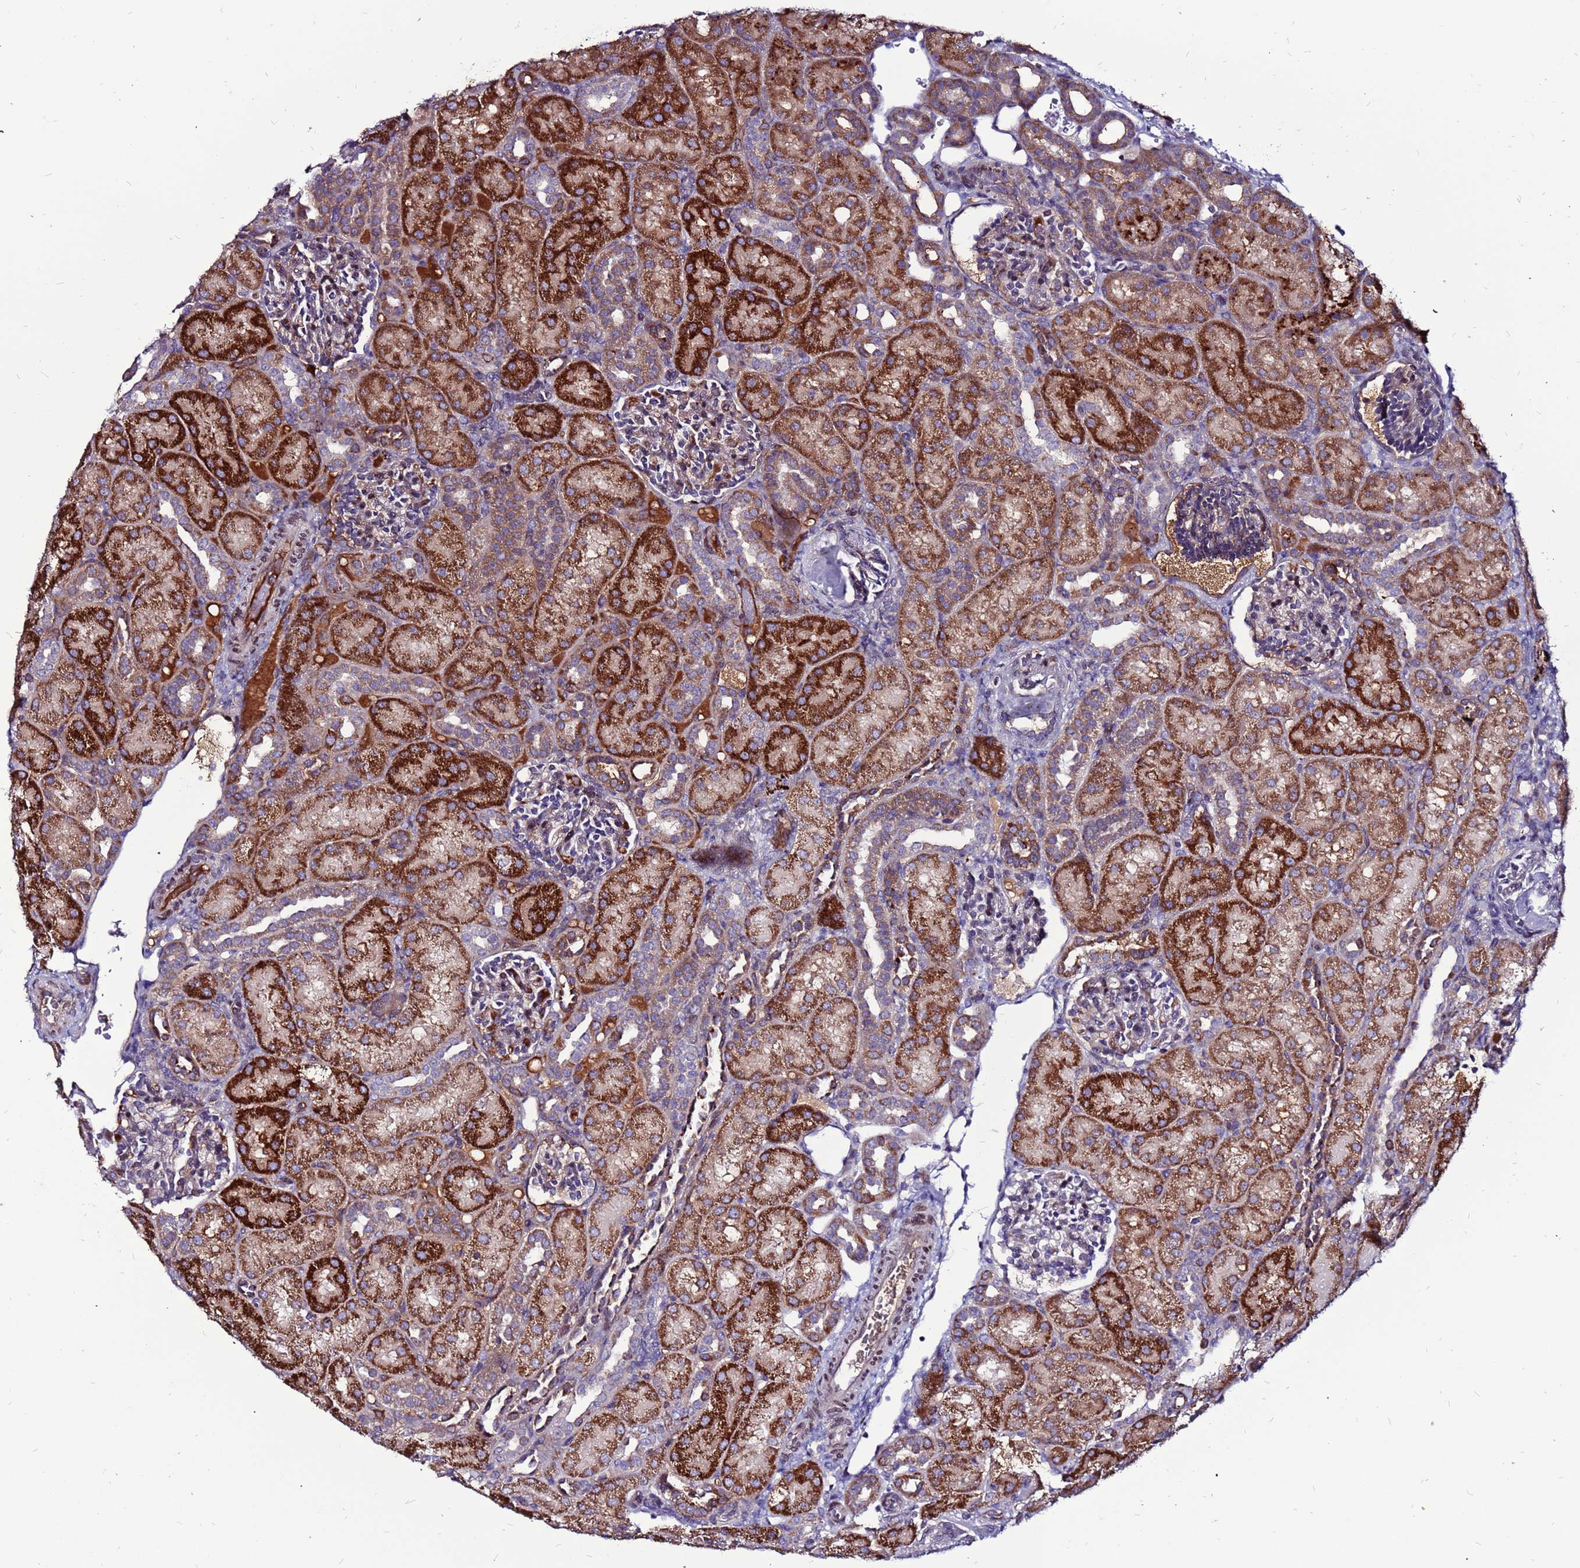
{"staining": {"intensity": "weak", "quantity": "<25%", "location": "cytoplasmic/membranous,nuclear"}, "tissue": "kidney", "cell_type": "Cells in glomeruli", "image_type": "normal", "snomed": [{"axis": "morphology", "description": "Normal tissue, NOS"}, {"axis": "topography", "description": "Kidney"}], "caption": "IHC image of normal kidney stained for a protein (brown), which reveals no expression in cells in glomeruli.", "gene": "CCDC71", "patient": {"sex": "male", "age": 1}}